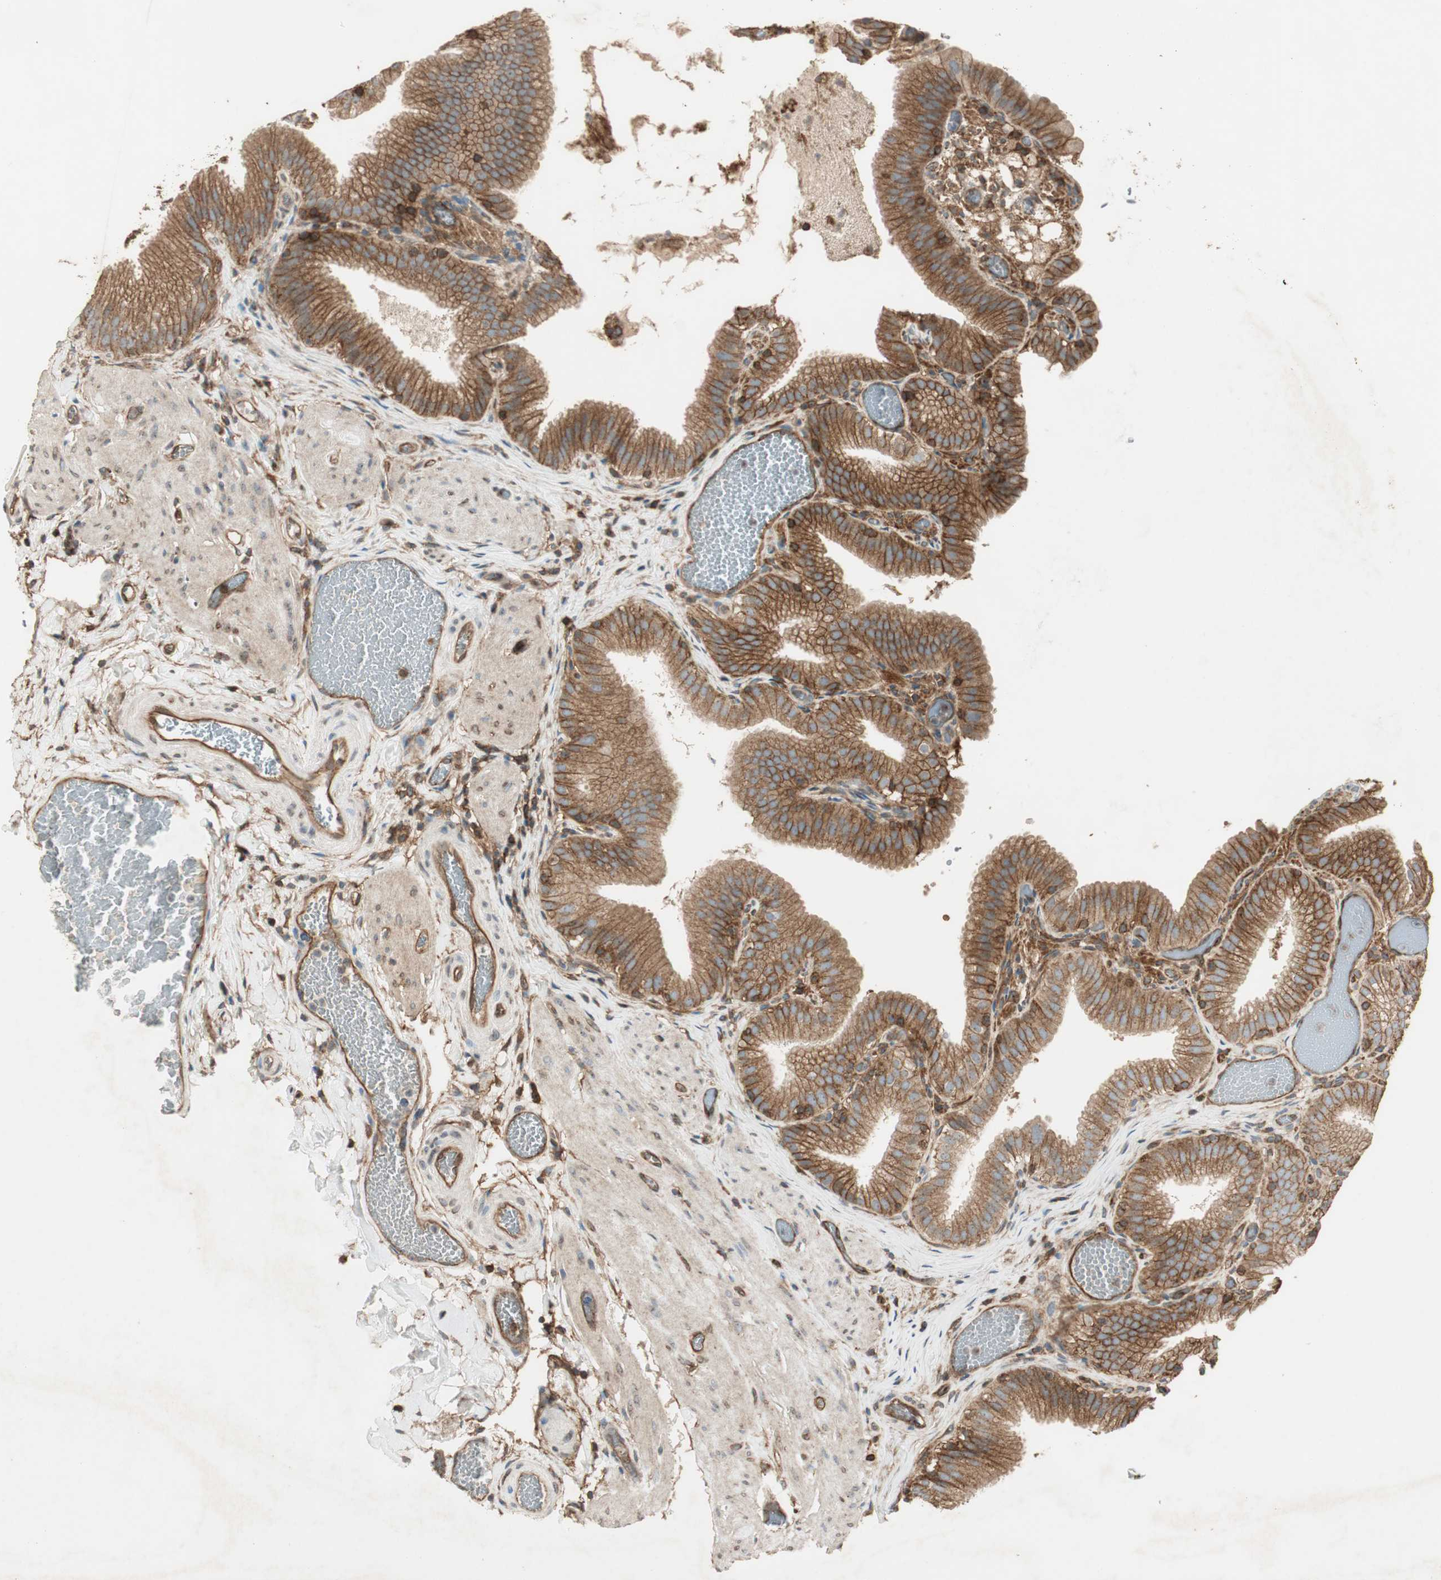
{"staining": {"intensity": "strong", "quantity": ">75%", "location": "cytoplasmic/membranous"}, "tissue": "gallbladder", "cell_type": "Glandular cells", "image_type": "normal", "snomed": [{"axis": "morphology", "description": "Normal tissue, NOS"}, {"axis": "topography", "description": "Gallbladder"}], "caption": "The photomicrograph shows a brown stain indicating the presence of a protein in the cytoplasmic/membranous of glandular cells in gallbladder.", "gene": "BTN3A3", "patient": {"sex": "male", "age": 54}}